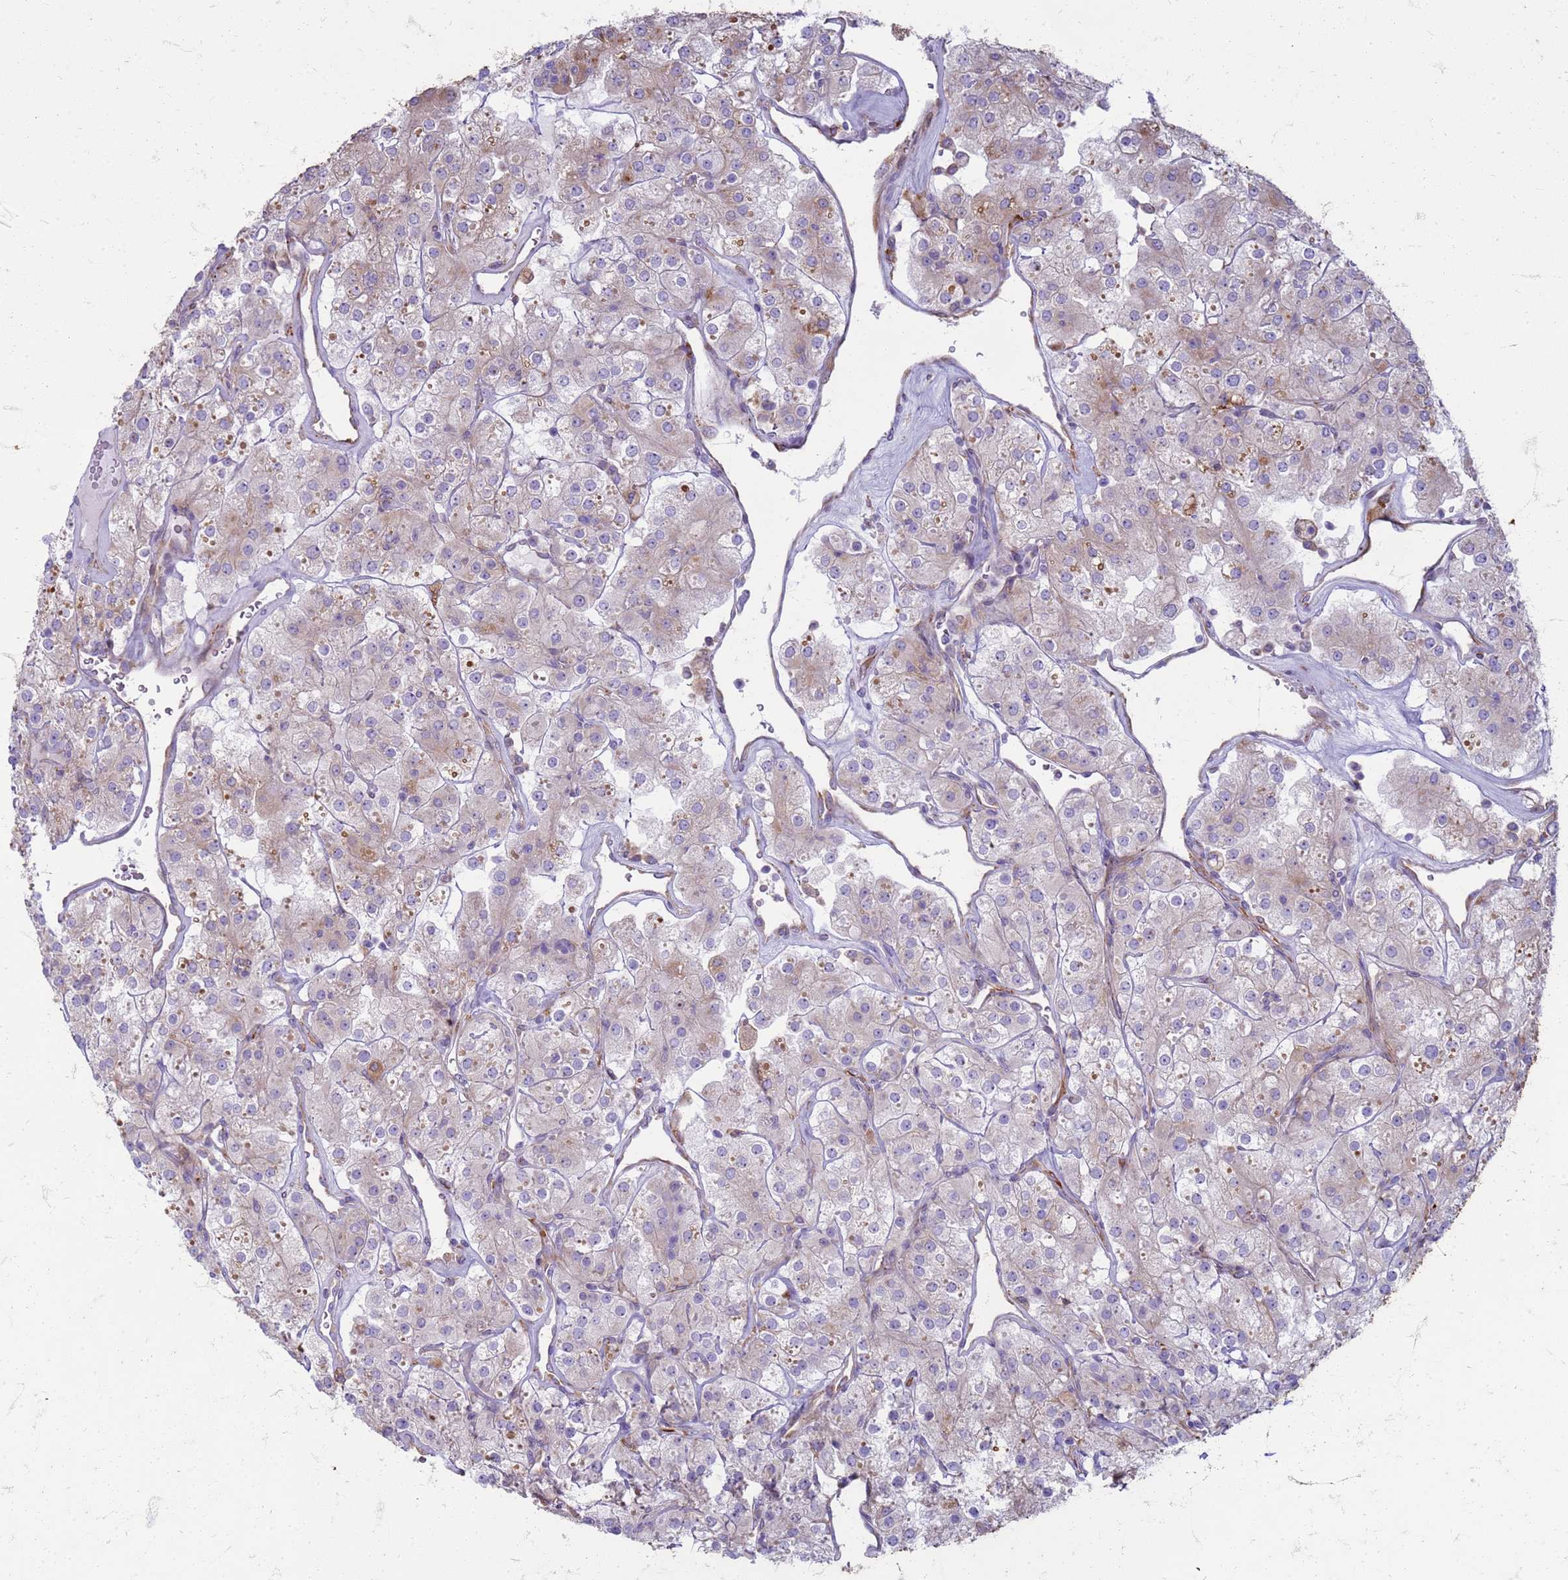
{"staining": {"intensity": "weak", "quantity": "<25%", "location": "cytoplasmic/membranous"}, "tissue": "renal cancer", "cell_type": "Tumor cells", "image_type": "cancer", "snomed": [{"axis": "morphology", "description": "Adenocarcinoma, NOS"}, {"axis": "topography", "description": "Kidney"}], "caption": "Tumor cells are negative for protein expression in human renal cancer.", "gene": "PDK3", "patient": {"sex": "male", "age": 77}}